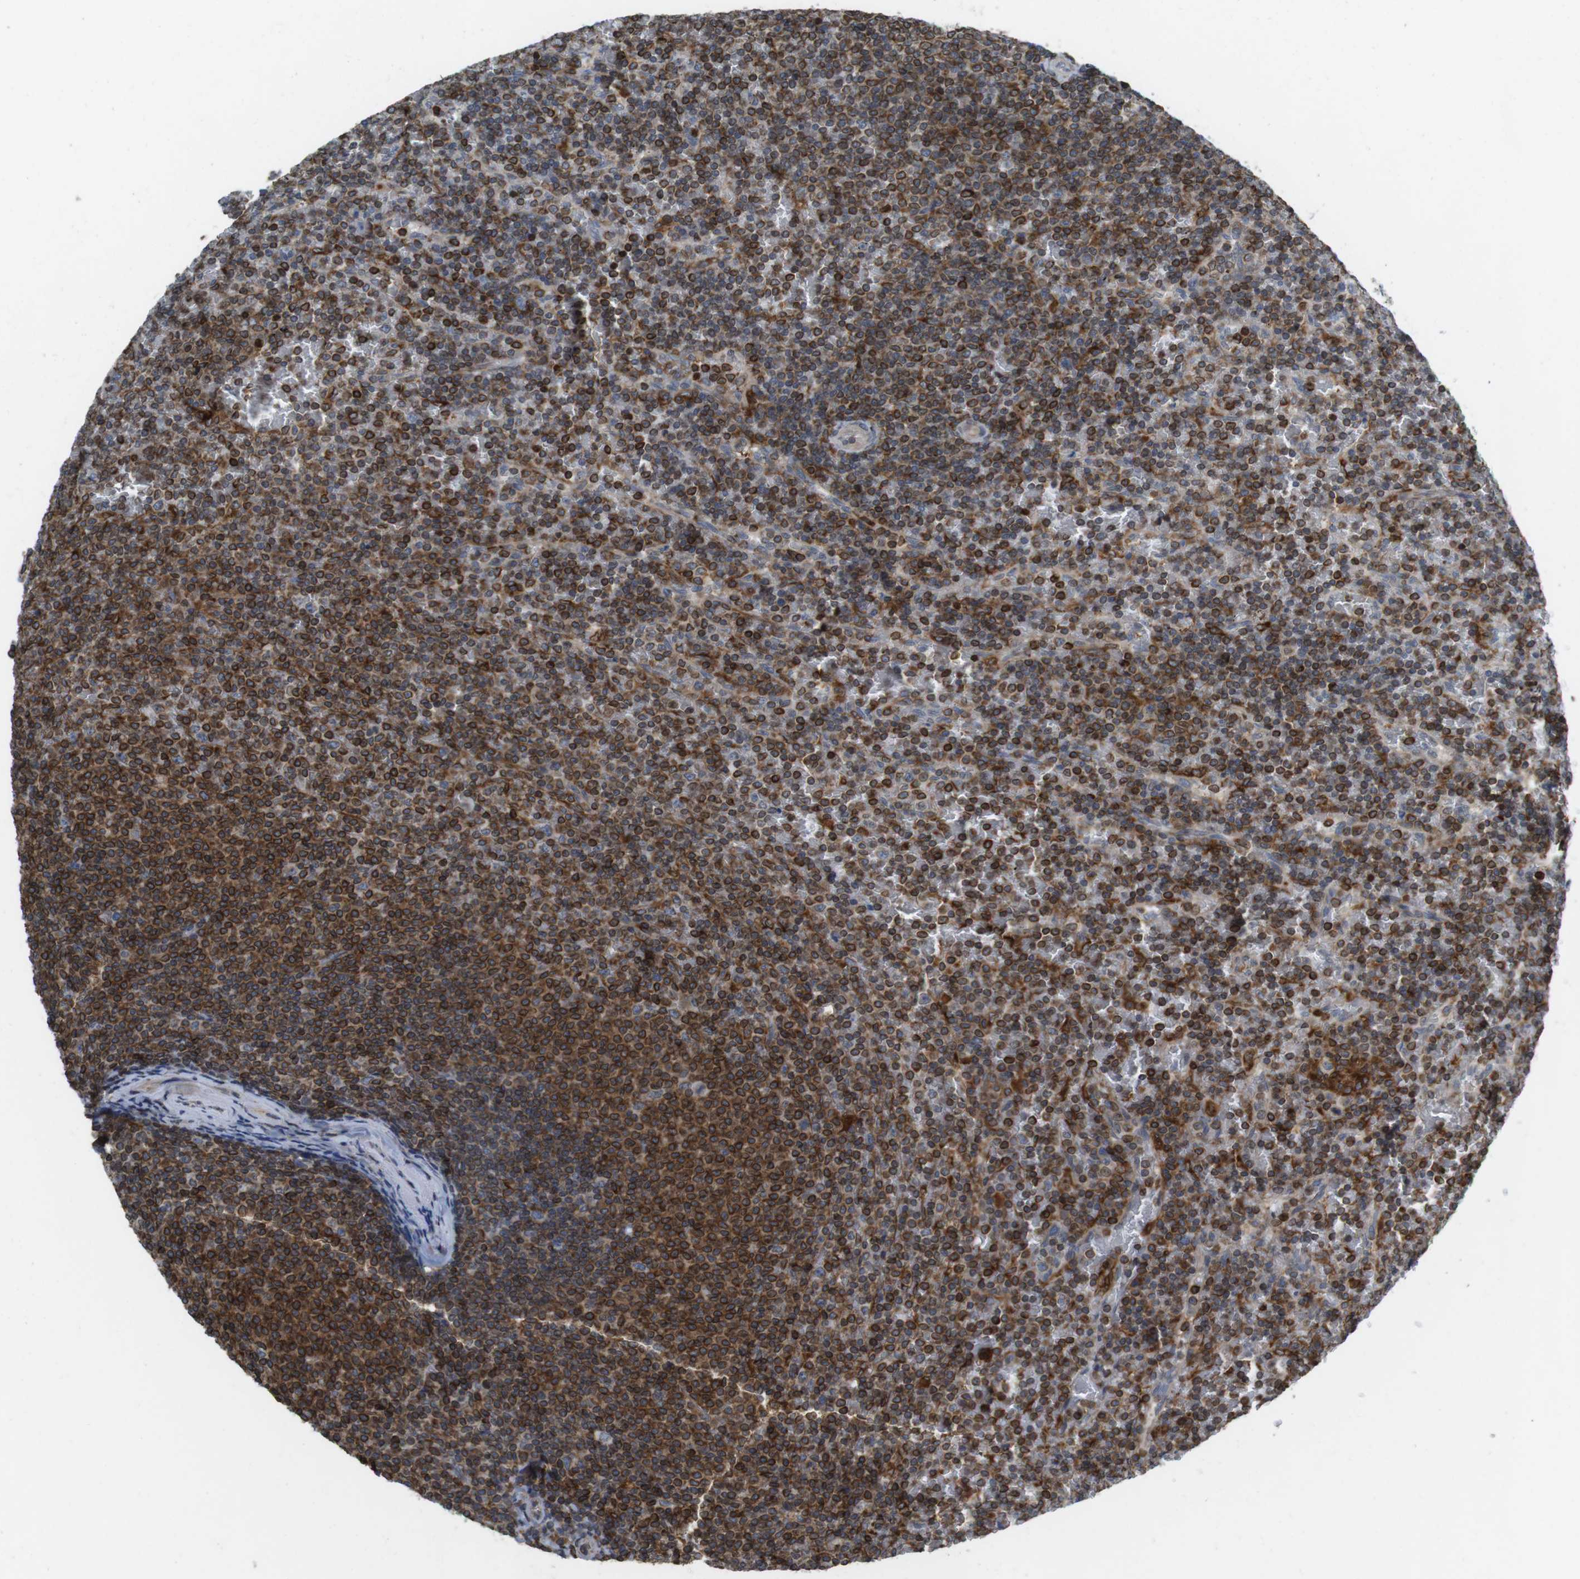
{"staining": {"intensity": "moderate", "quantity": ">75%", "location": "cytoplasmic/membranous"}, "tissue": "lymphoma", "cell_type": "Tumor cells", "image_type": "cancer", "snomed": [{"axis": "morphology", "description": "Malignant lymphoma, non-Hodgkin's type, Low grade"}, {"axis": "topography", "description": "Spleen"}], "caption": "Immunohistochemistry image of neoplastic tissue: malignant lymphoma, non-Hodgkin's type (low-grade) stained using immunohistochemistry exhibits medium levels of moderate protein expression localized specifically in the cytoplasmic/membranous of tumor cells, appearing as a cytoplasmic/membranous brown color.", "gene": "ARL6IP5", "patient": {"sex": "female", "age": 77}}